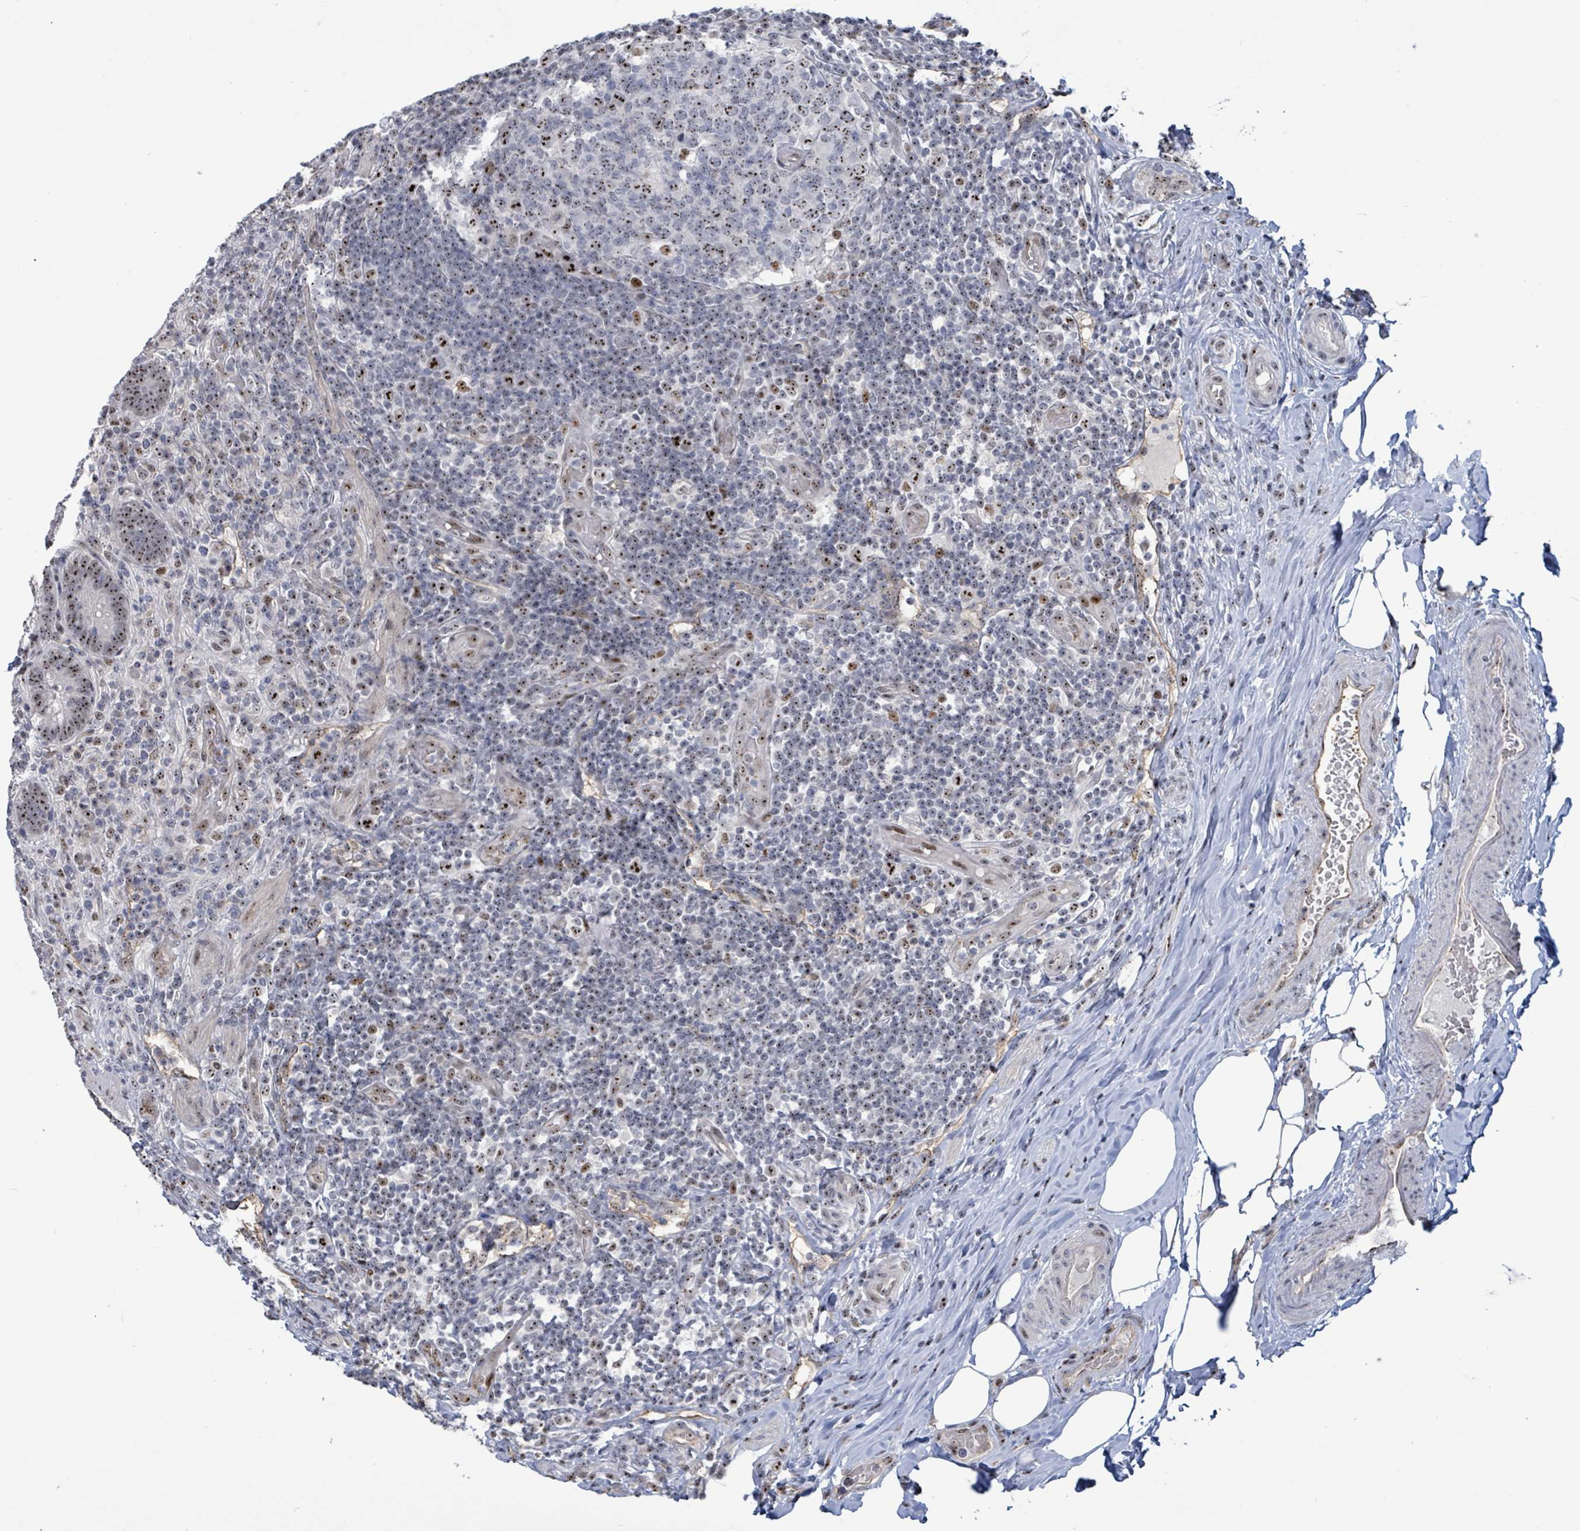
{"staining": {"intensity": "strong", "quantity": ">75%", "location": "nuclear"}, "tissue": "appendix", "cell_type": "Glandular cells", "image_type": "normal", "snomed": [{"axis": "morphology", "description": "Normal tissue, NOS"}, {"axis": "topography", "description": "Appendix"}], "caption": "High-power microscopy captured an immunohistochemistry histopathology image of normal appendix, revealing strong nuclear positivity in approximately >75% of glandular cells. Immunohistochemistry (ihc) stains the protein of interest in brown and the nuclei are stained blue.", "gene": "RRN3", "patient": {"sex": "female", "age": 43}}